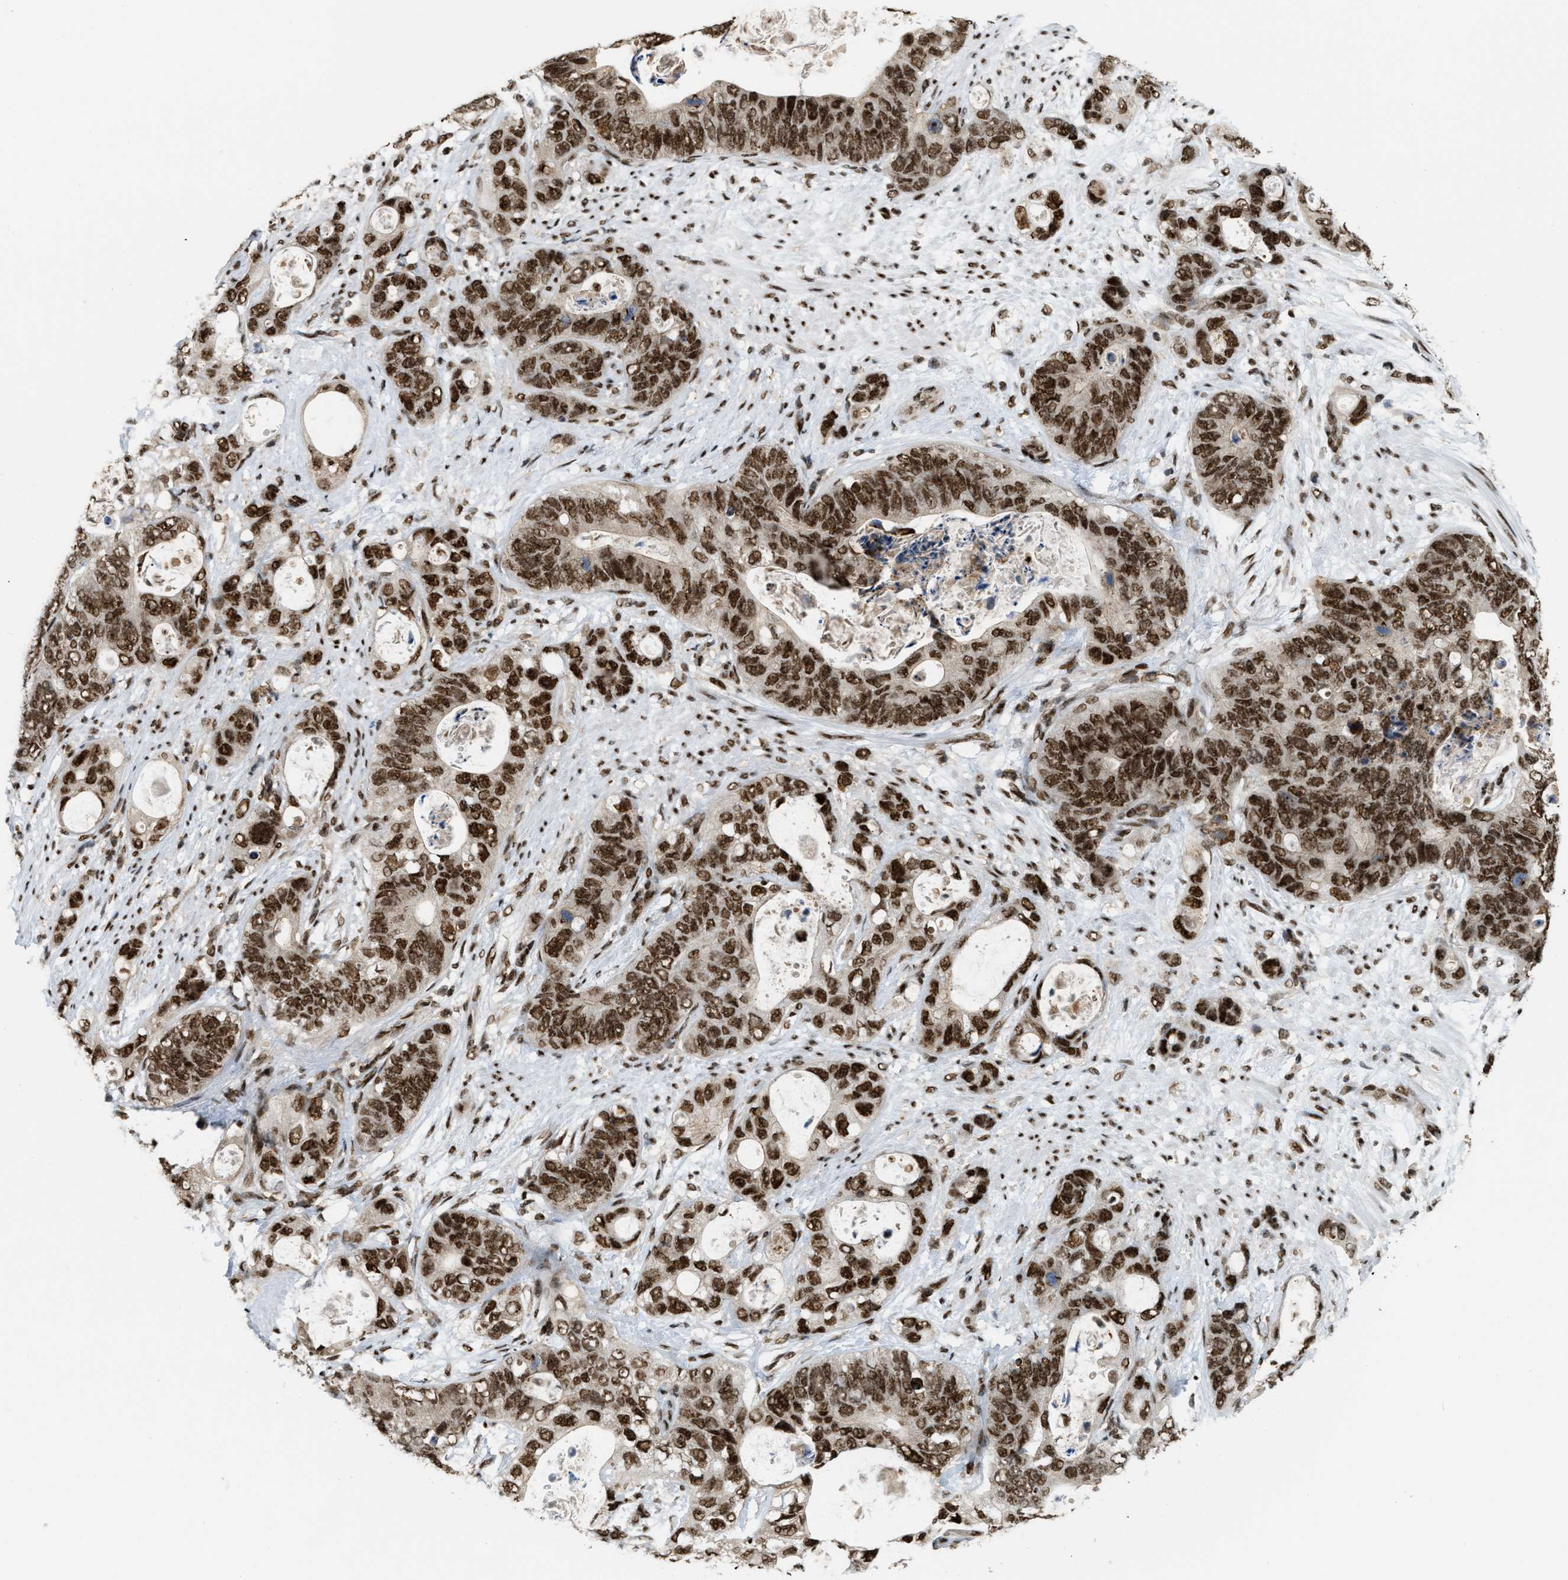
{"staining": {"intensity": "moderate", "quantity": ">75%", "location": "nuclear"}, "tissue": "stomach cancer", "cell_type": "Tumor cells", "image_type": "cancer", "snomed": [{"axis": "morphology", "description": "Normal tissue, NOS"}, {"axis": "morphology", "description": "Adenocarcinoma, NOS"}, {"axis": "topography", "description": "Stomach"}], "caption": "An immunohistochemistry (IHC) photomicrograph of tumor tissue is shown. Protein staining in brown shows moderate nuclear positivity in stomach cancer within tumor cells.", "gene": "NUMA1", "patient": {"sex": "female", "age": 89}}